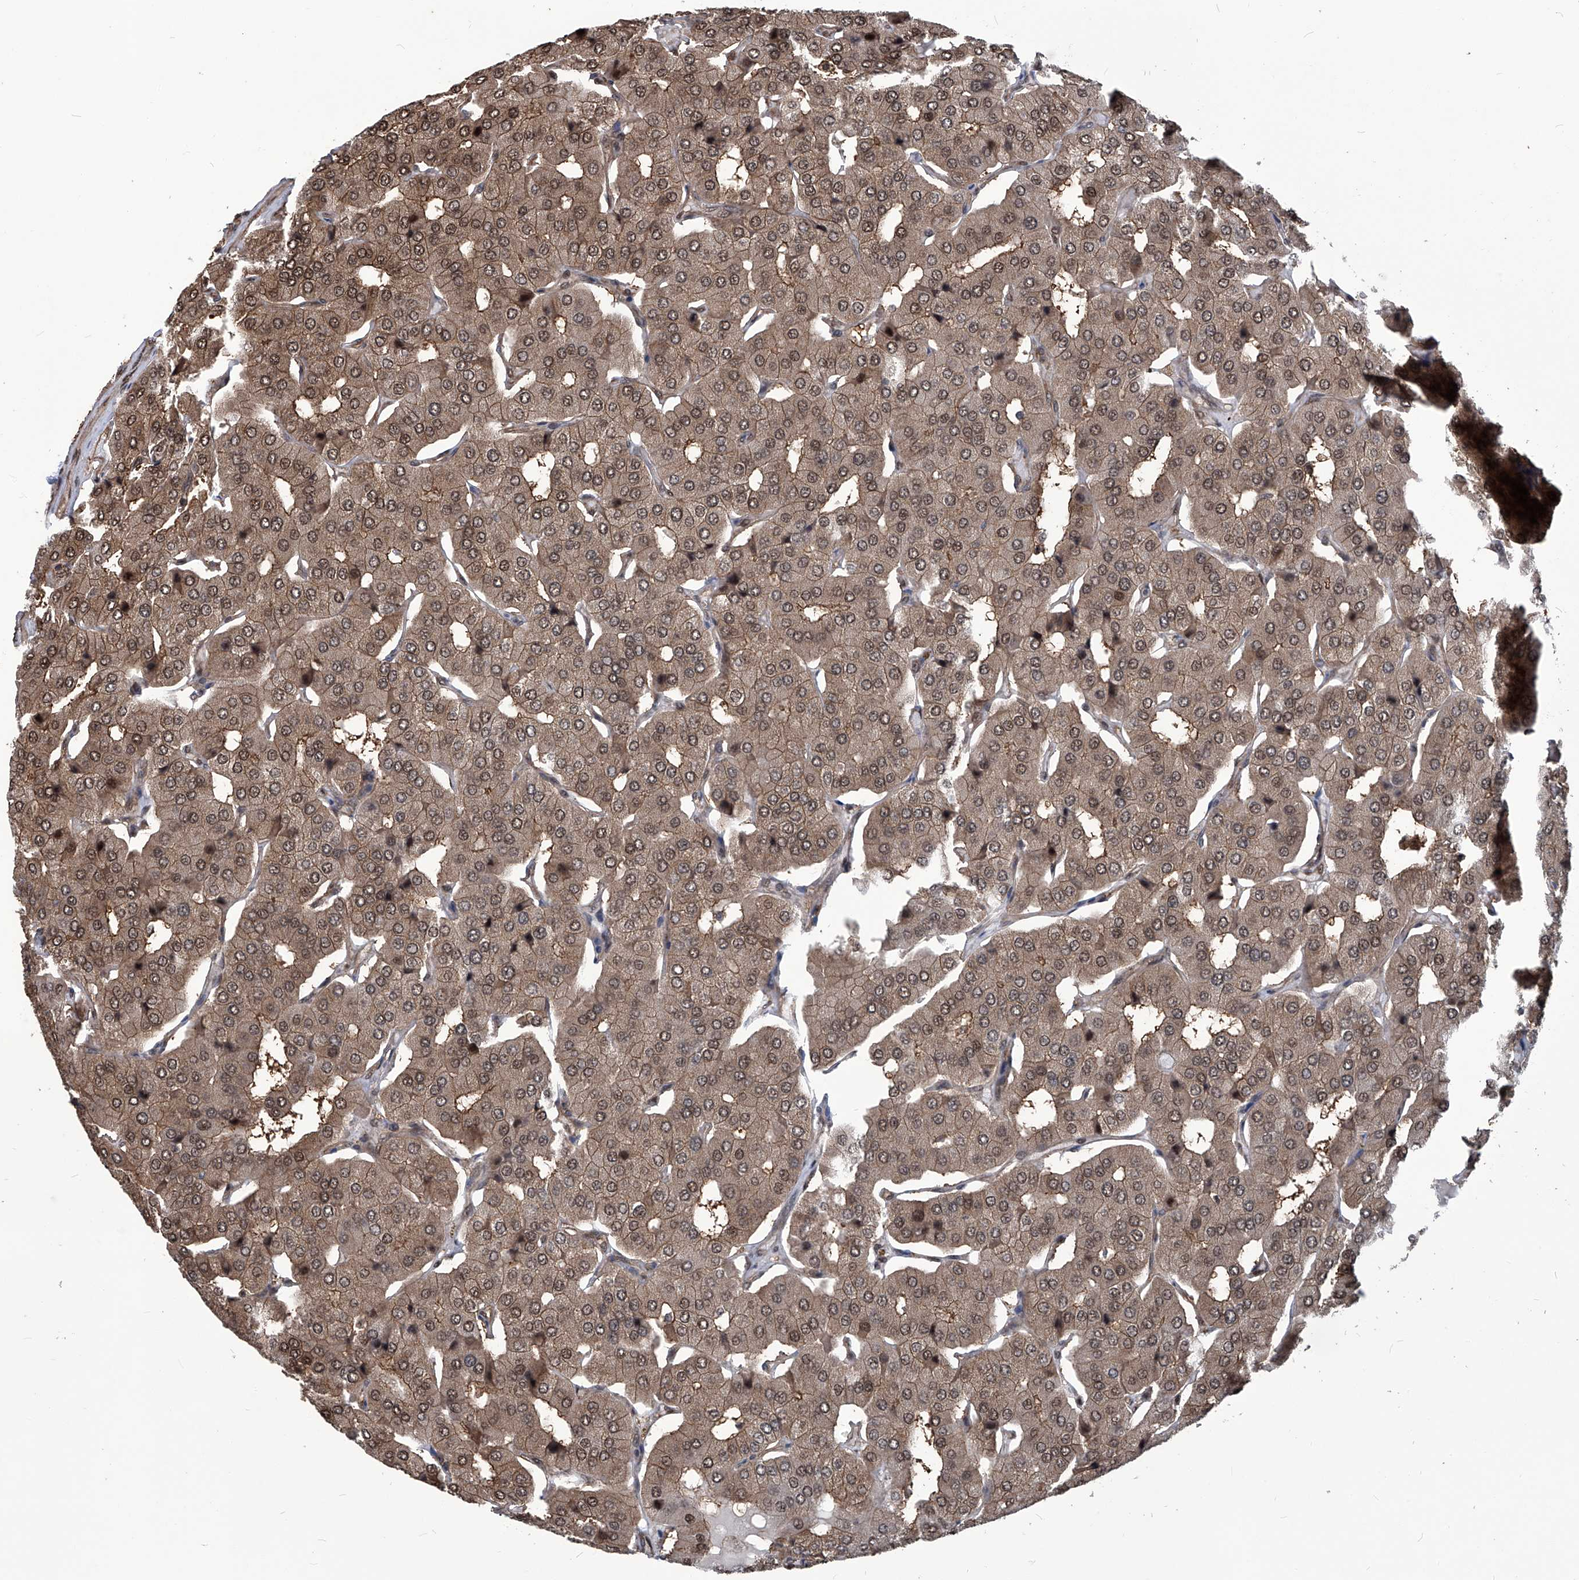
{"staining": {"intensity": "moderate", "quantity": ">75%", "location": "cytoplasmic/membranous,nuclear"}, "tissue": "parathyroid gland", "cell_type": "Glandular cells", "image_type": "normal", "snomed": [{"axis": "morphology", "description": "Normal tissue, NOS"}, {"axis": "morphology", "description": "Adenoma, NOS"}, {"axis": "topography", "description": "Parathyroid gland"}], "caption": "Immunohistochemical staining of normal human parathyroid gland displays medium levels of moderate cytoplasmic/membranous,nuclear positivity in approximately >75% of glandular cells. (Brightfield microscopy of DAB IHC at high magnification).", "gene": "PSMB1", "patient": {"sex": "female", "age": 86}}